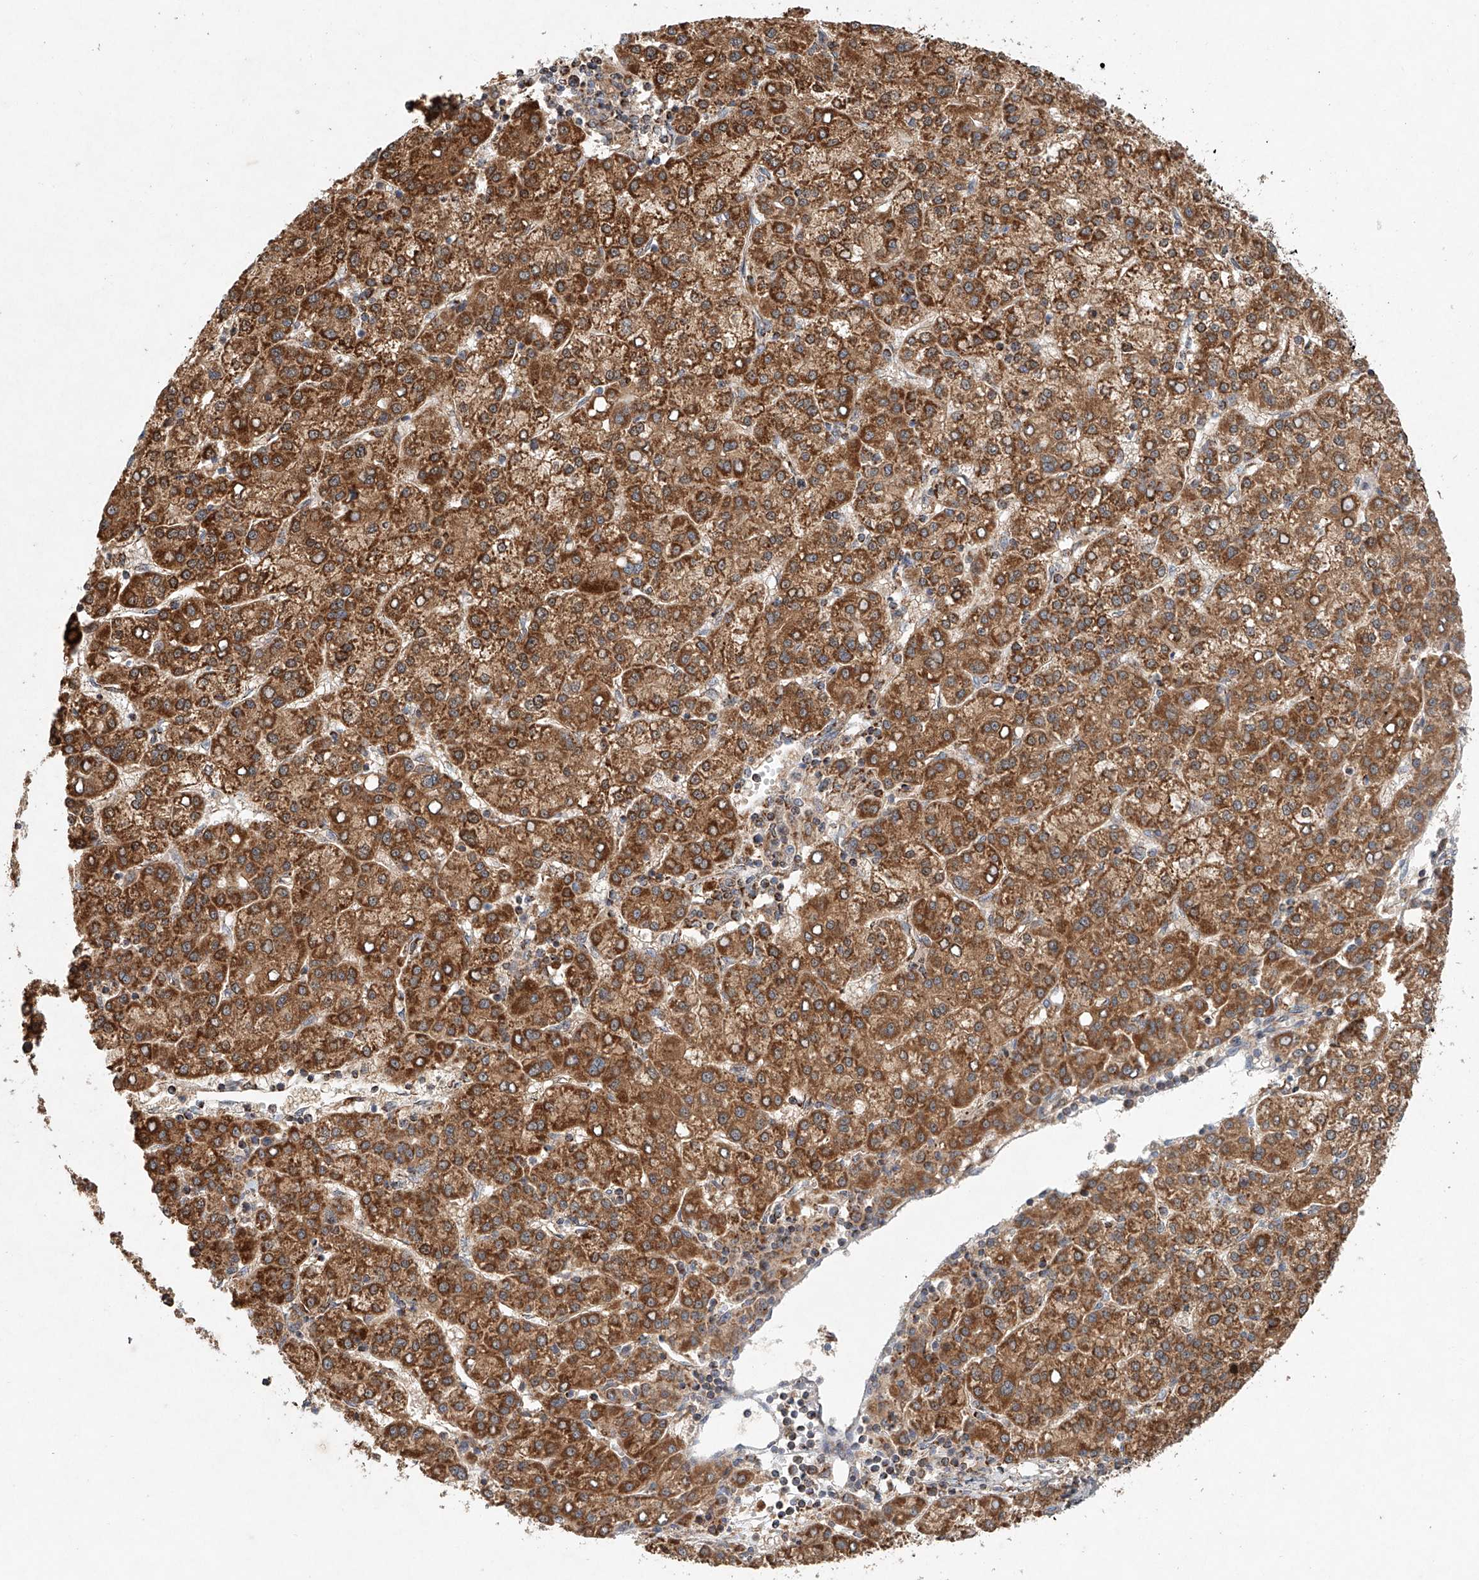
{"staining": {"intensity": "strong", "quantity": ">75%", "location": "cytoplasmic/membranous"}, "tissue": "liver cancer", "cell_type": "Tumor cells", "image_type": "cancer", "snomed": [{"axis": "morphology", "description": "Carcinoma, Hepatocellular, NOS"}, {"axis": "topography", "description": "Liver"}], "caption": "The photomicrograph reveals staining of liver hepatocellular carcinoma, revealing strong cytoplasmic/membranous protein positivity (brown color) within tumor cells.", "gene": "DCAF11", "patient": {"sex": "female", "age": 58}}